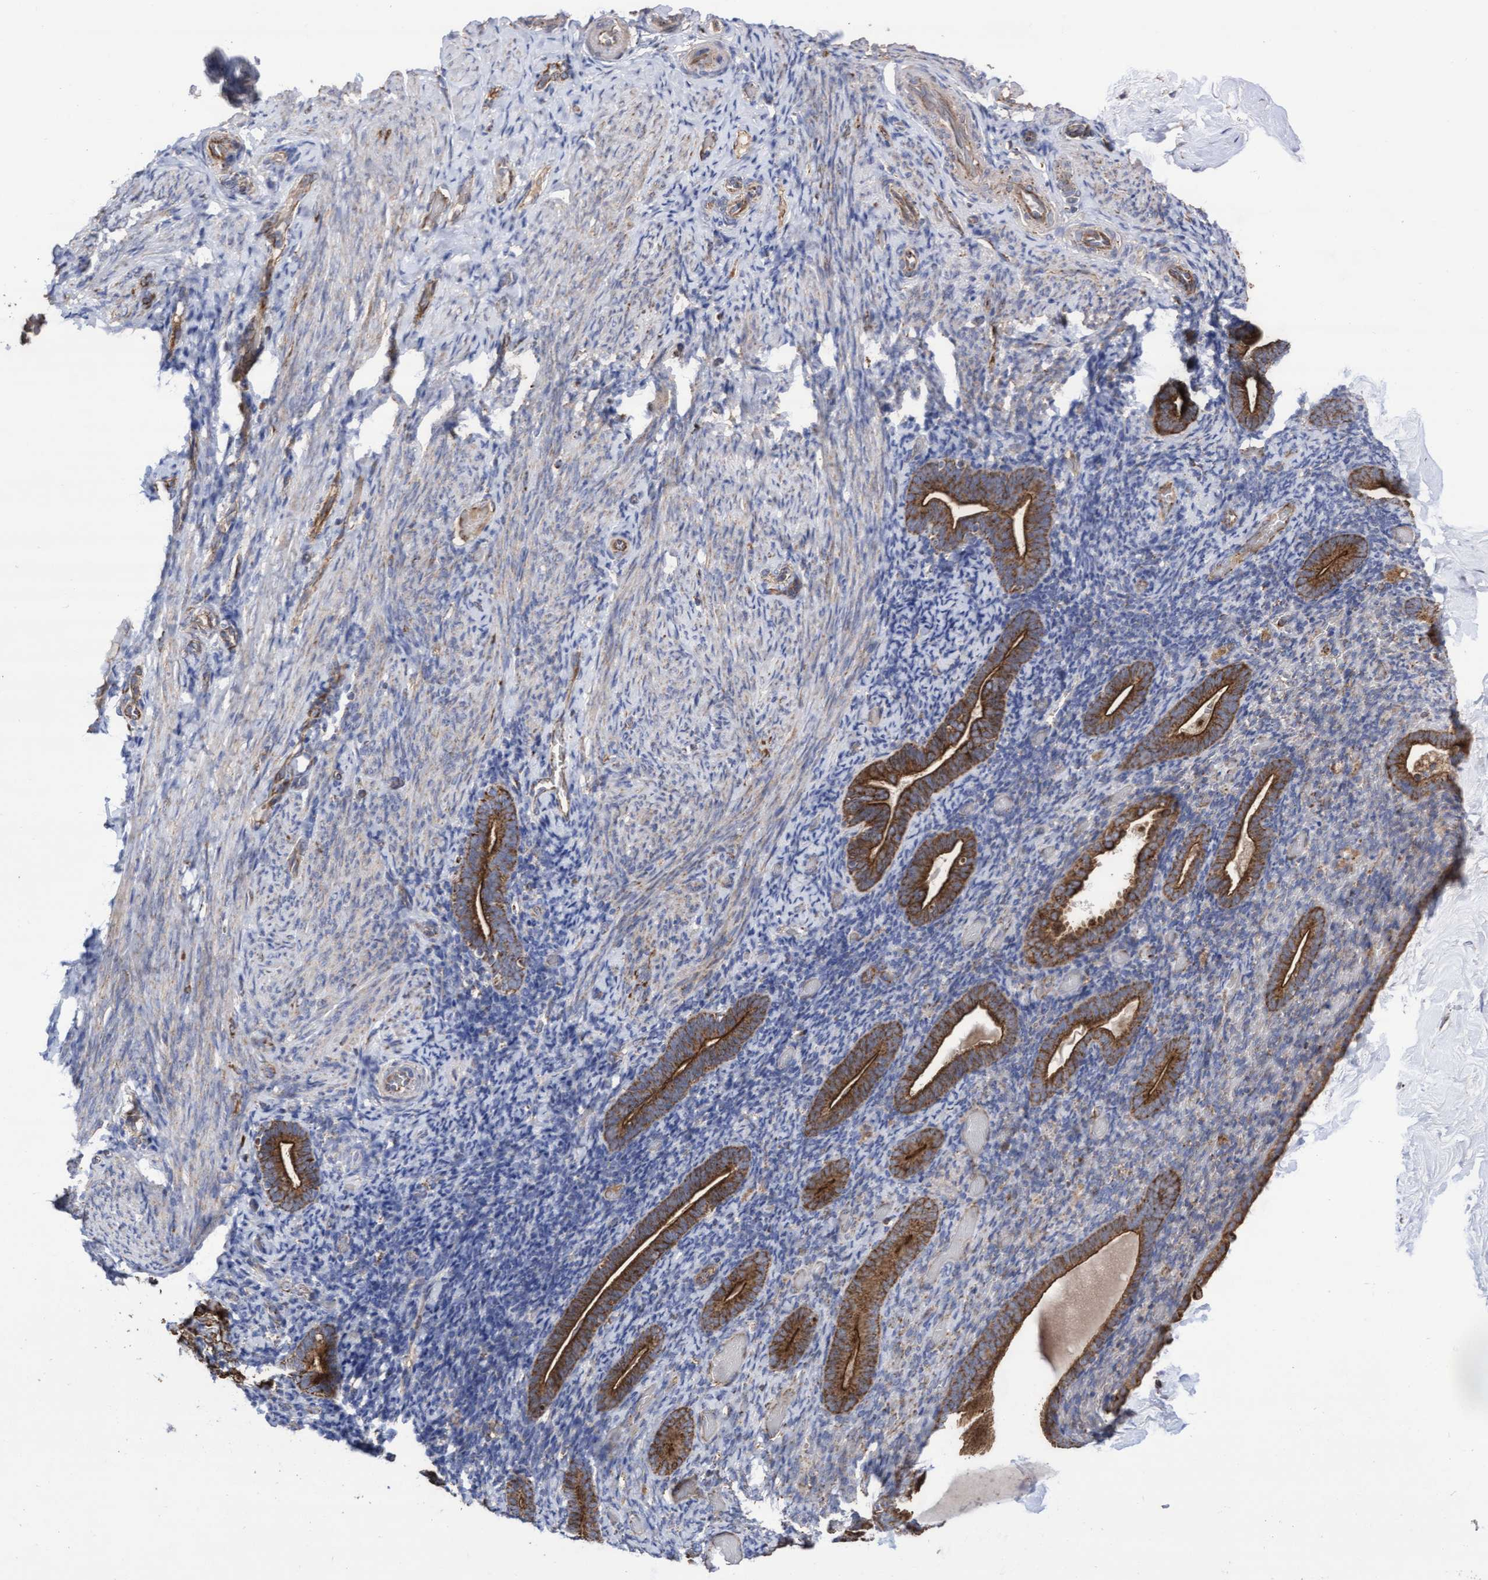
{"staining": {"intensity": "weak", "quantity": "<25%", "location": "cytoplasmic/membranous"}, "tissue": "endometrium", "cell_type": "Cells in endometrial stroma", "image_type": "normal", "snomed": [{"axis": "morphology", "description": "Normal tissue, NOS"}, {"axis": "topography", "description": "Endometrium"}], "caption": "Protein analysis of benign endometrium displays no significant positivity in cells in endometrial stroma.", "gene": "COBL", "patient": {"sex": "female", "age": 51}}